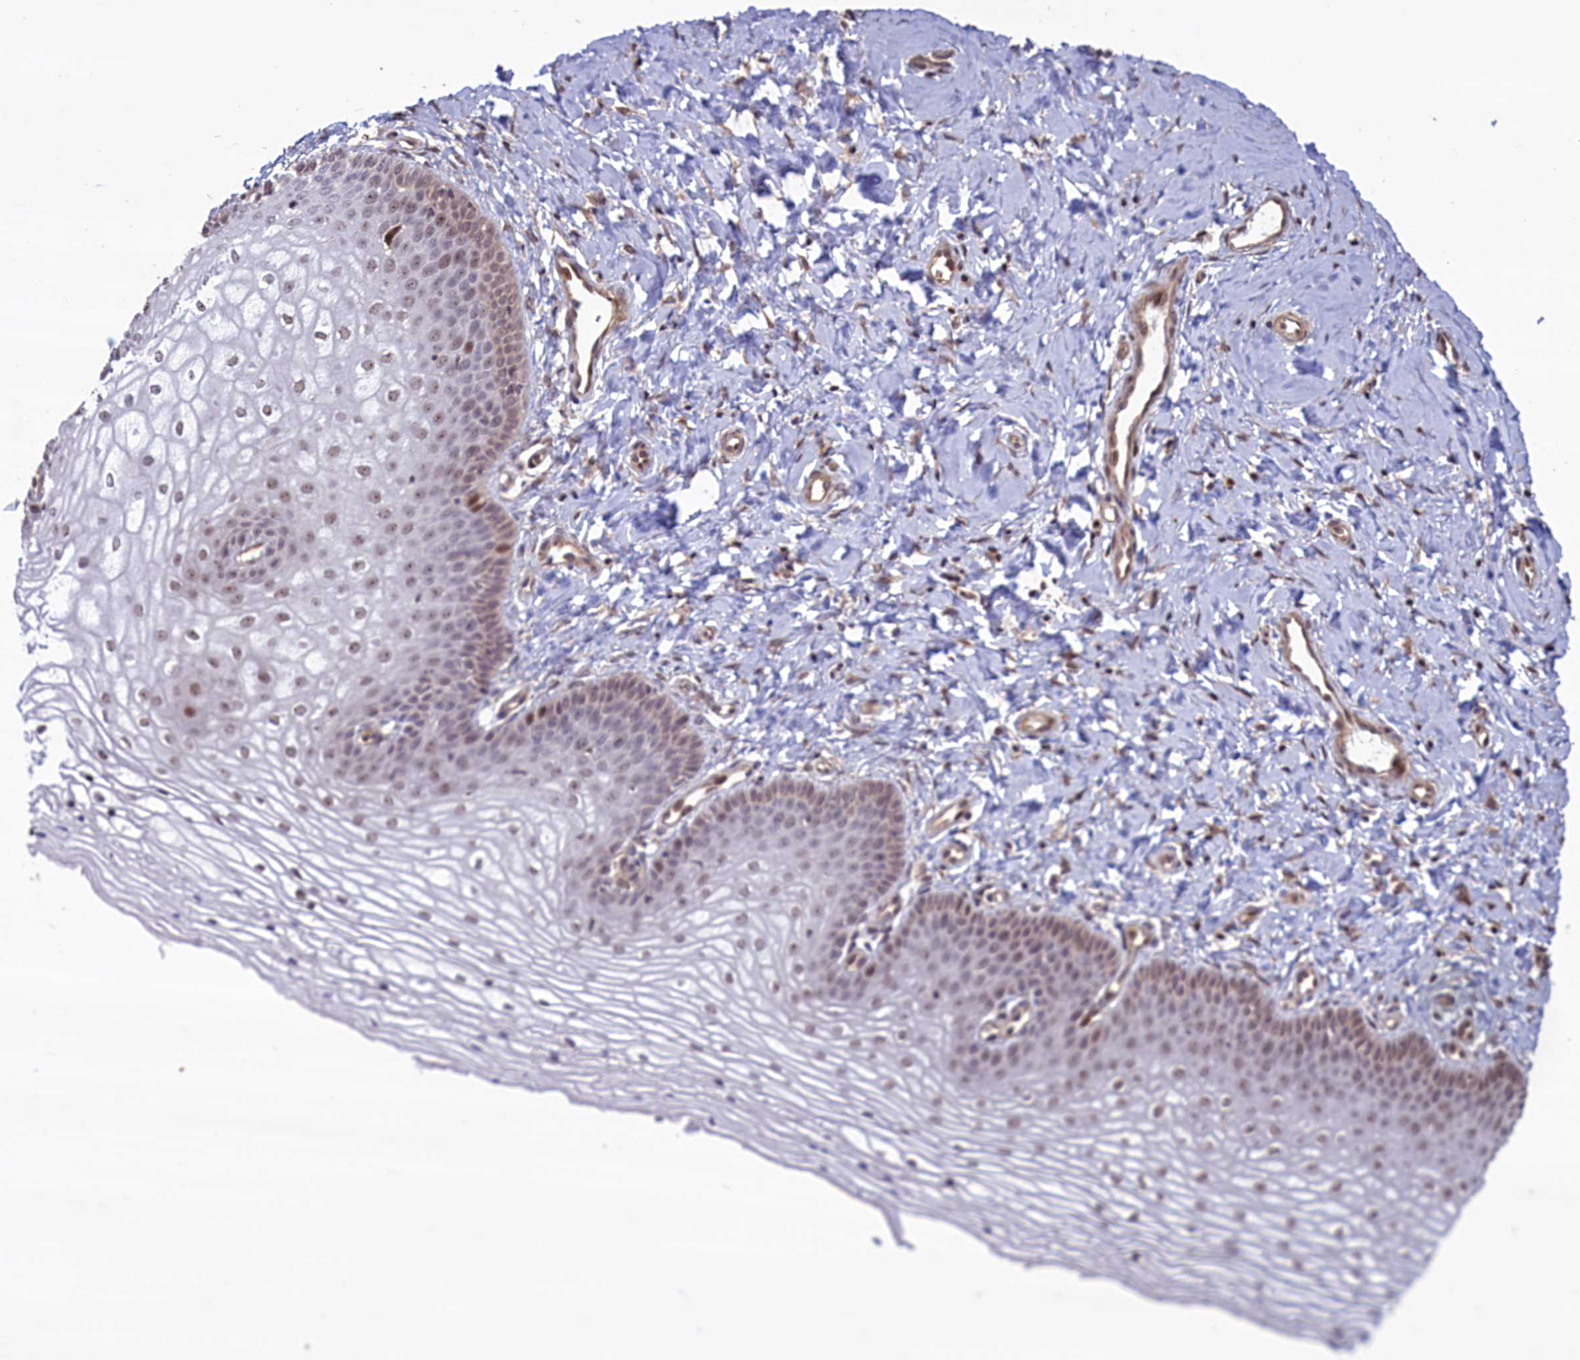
{"staining": {"intensity": "moderate", "quantity": "25%-75%", "location": "nuclear"}, "tissue": "vagina", "cell_type": "Squamous epithelial cells", "image_type": "normal", "snomed": [{"axis": "morphology", "description": "Normal tissue, NOS"}, {"axis": "topography", "description": "Vagina"}], "caption": "Moderate nuclear protein staining is present in about 25%-75% of squamous epithelial cells in vagina.", "gene": "SHFL", "patient": {"sex": "female", "age": 68}}